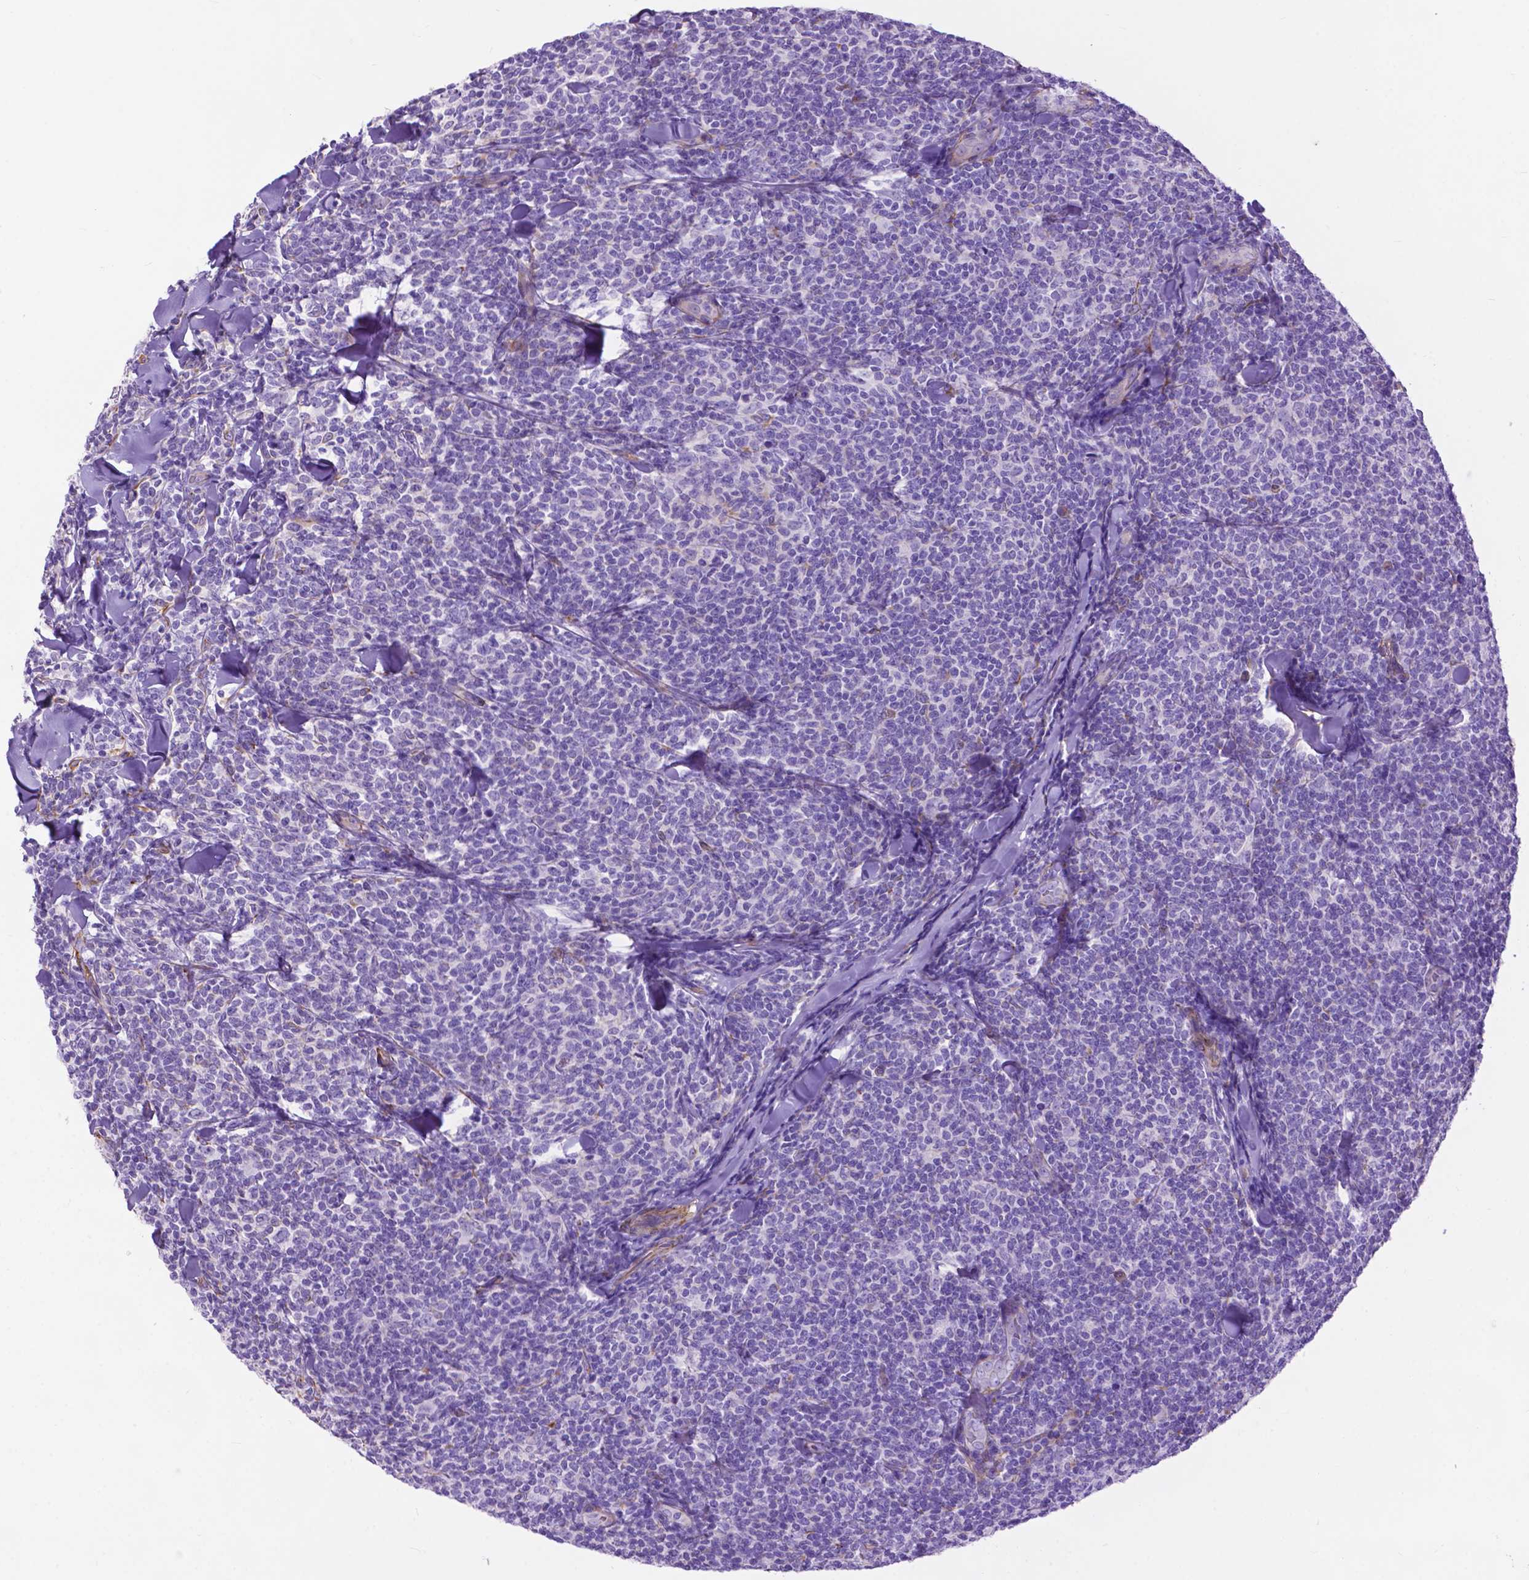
{"staining": {"intensity": "negative", "quantity": "none", "location": "none"}, "tissue": "lymphoma", "cell_type": "Tumor cells", "image_type": "cancer", "snomed": [{"axis": "morphology", "description": "Malignant lymphoma, non-Hodgkin's type, Low grade"}, {"axis": "topography", "description": "Lymph node"}], "caption": "There is no significant expression in tumor cells of malignant lymphoma, non-Hodgkin's type (low-grade). (Brightfield microscopy of DAB (3,3'-diaminobenzidine) immunohistochemistry (IHC) at high magnification).", "gene": "PCDHA12", "patient": {"sex": "female", "age": 56}}